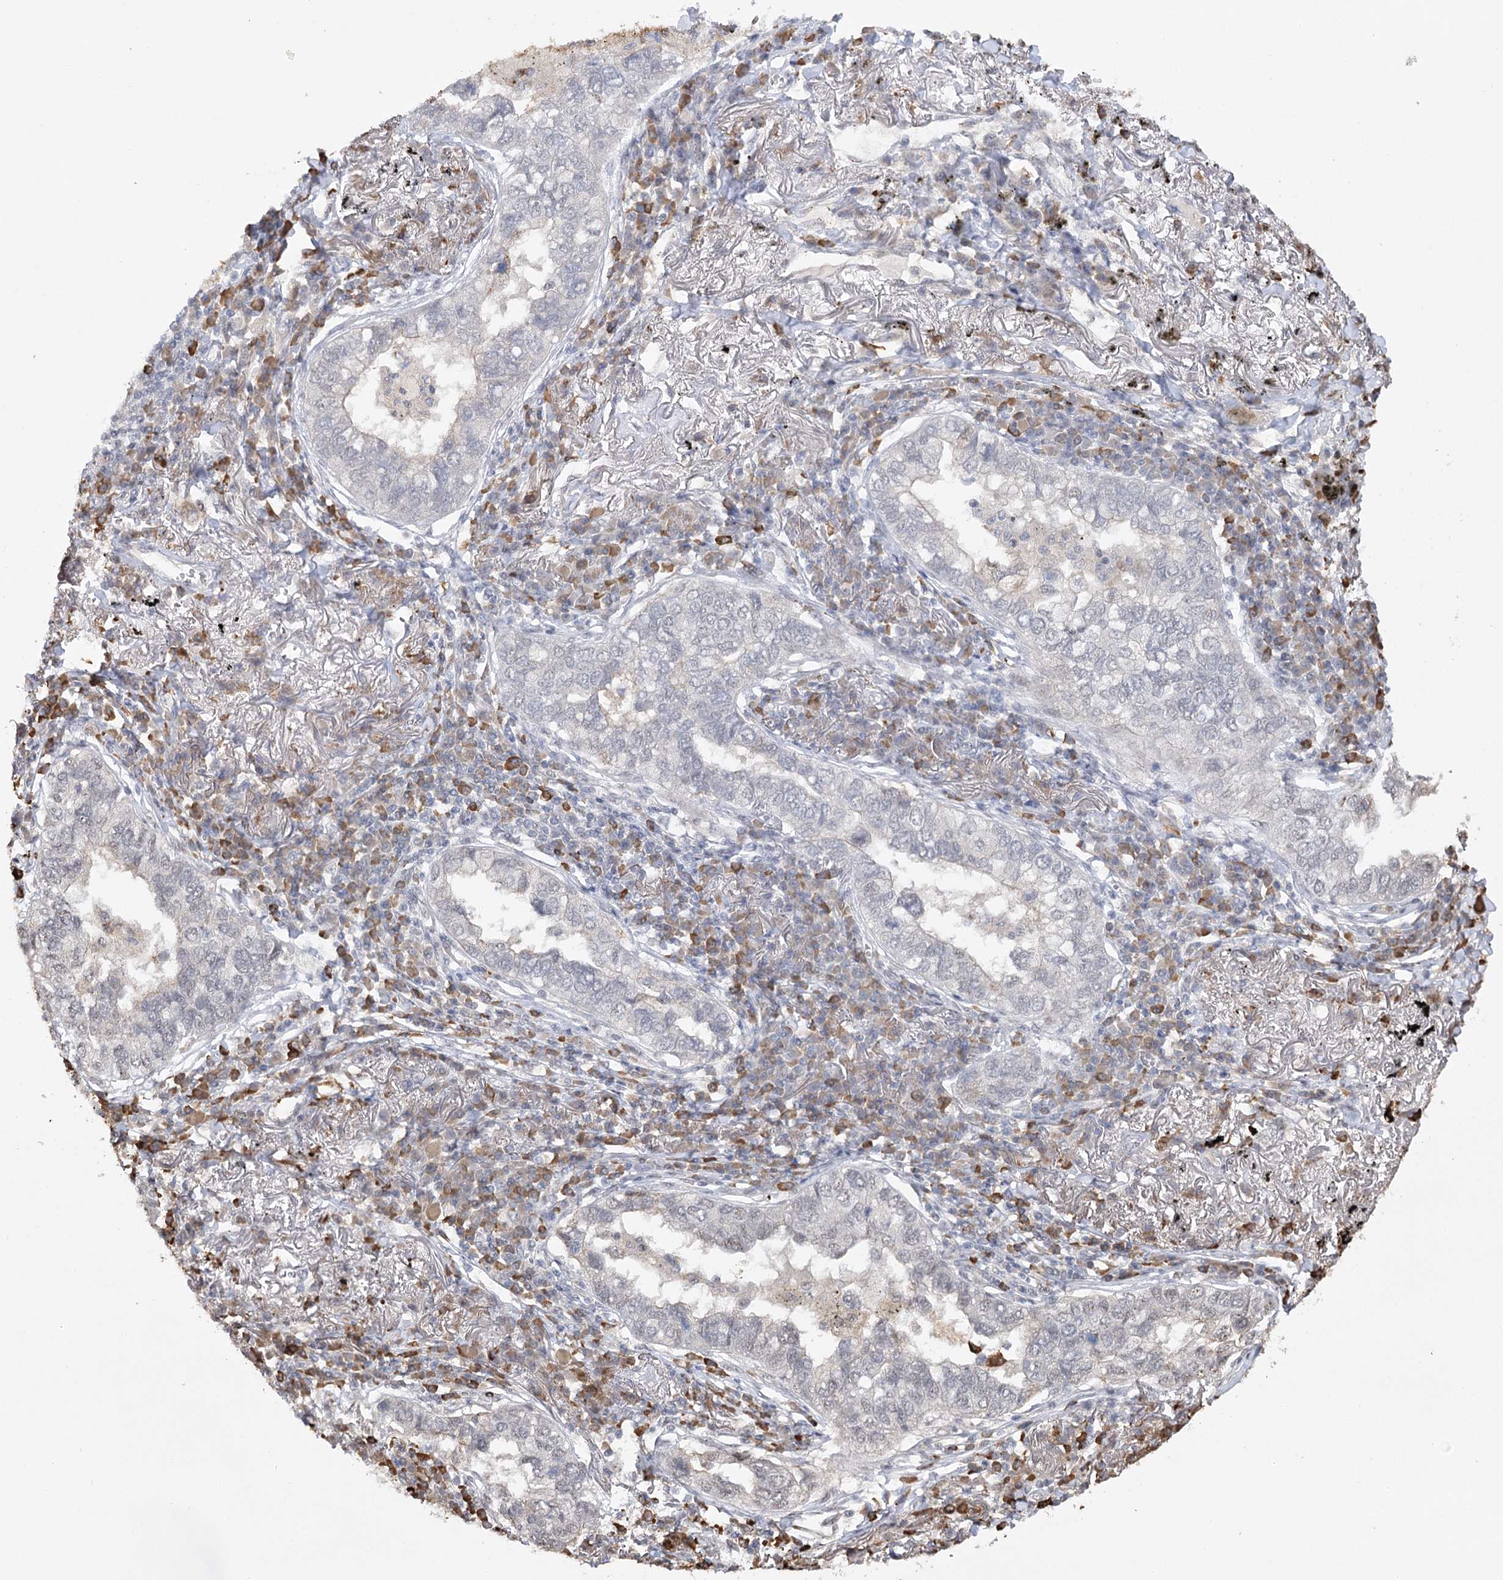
{"staining": {"intensity": "negative", "quantity": "none", "location": "none"}, "tissue": "lung cancer", "cell_type": "Tumor cells", "image_type": "cancer", "snomed": [{"axis": "morphology", "description": "Adenocarcinoma, NOS"}, {"axis": "topography", "description": "Lung"}], "caption": "Immunohistochemistry photomicrograph of neoplastic tissue: lung cancer (adenocarcinoma) stained with DAB (3,3'-diaminobenzidine) displays no significant protein expression in tumor cells.", "gene": "PYROXD1", "patient": {"sex": "male", "age": 65}}